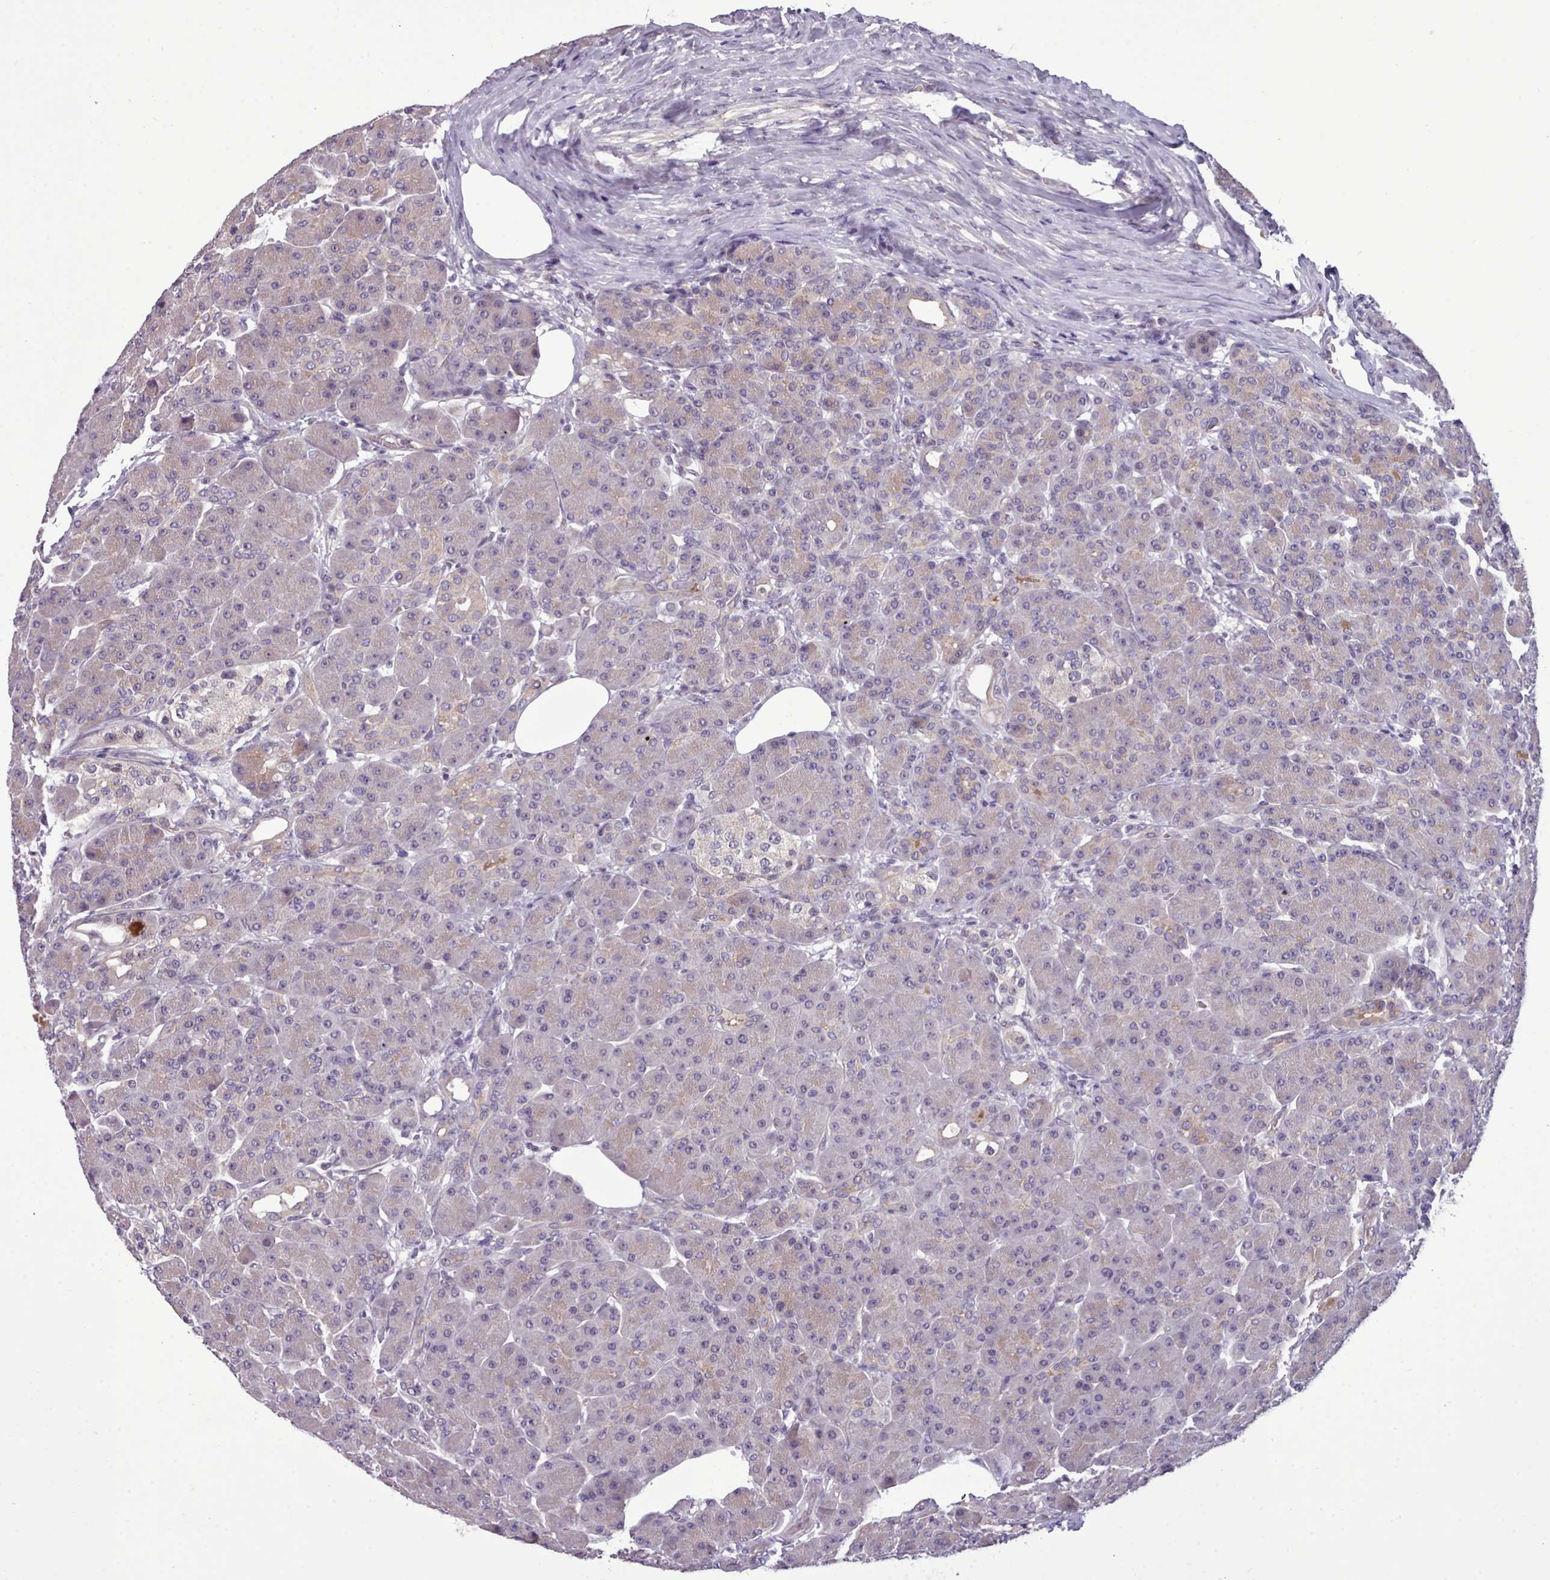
{"staining": {"intensity": "weak", "quantity": "25%-75%", "location": "cytoplasmic/membranous"}, "tissue": "pancreas", "cell_type": "Exocrine glandular cells", "image_type": "normal", "snomed": [{"axis": "morphology", "description": "Normal tissue, NOS"}, {"axis": "topography", "description": "Pancreas"}], "caption": "About 25%-75% of exocrine glandular cells in normal pancreas show weak cytoplasmic/membranous protein expression as visualized by brown immunohistochemical staining.", "gene": "KCTD16", "patient": {"sex": "male", "age": 63}}